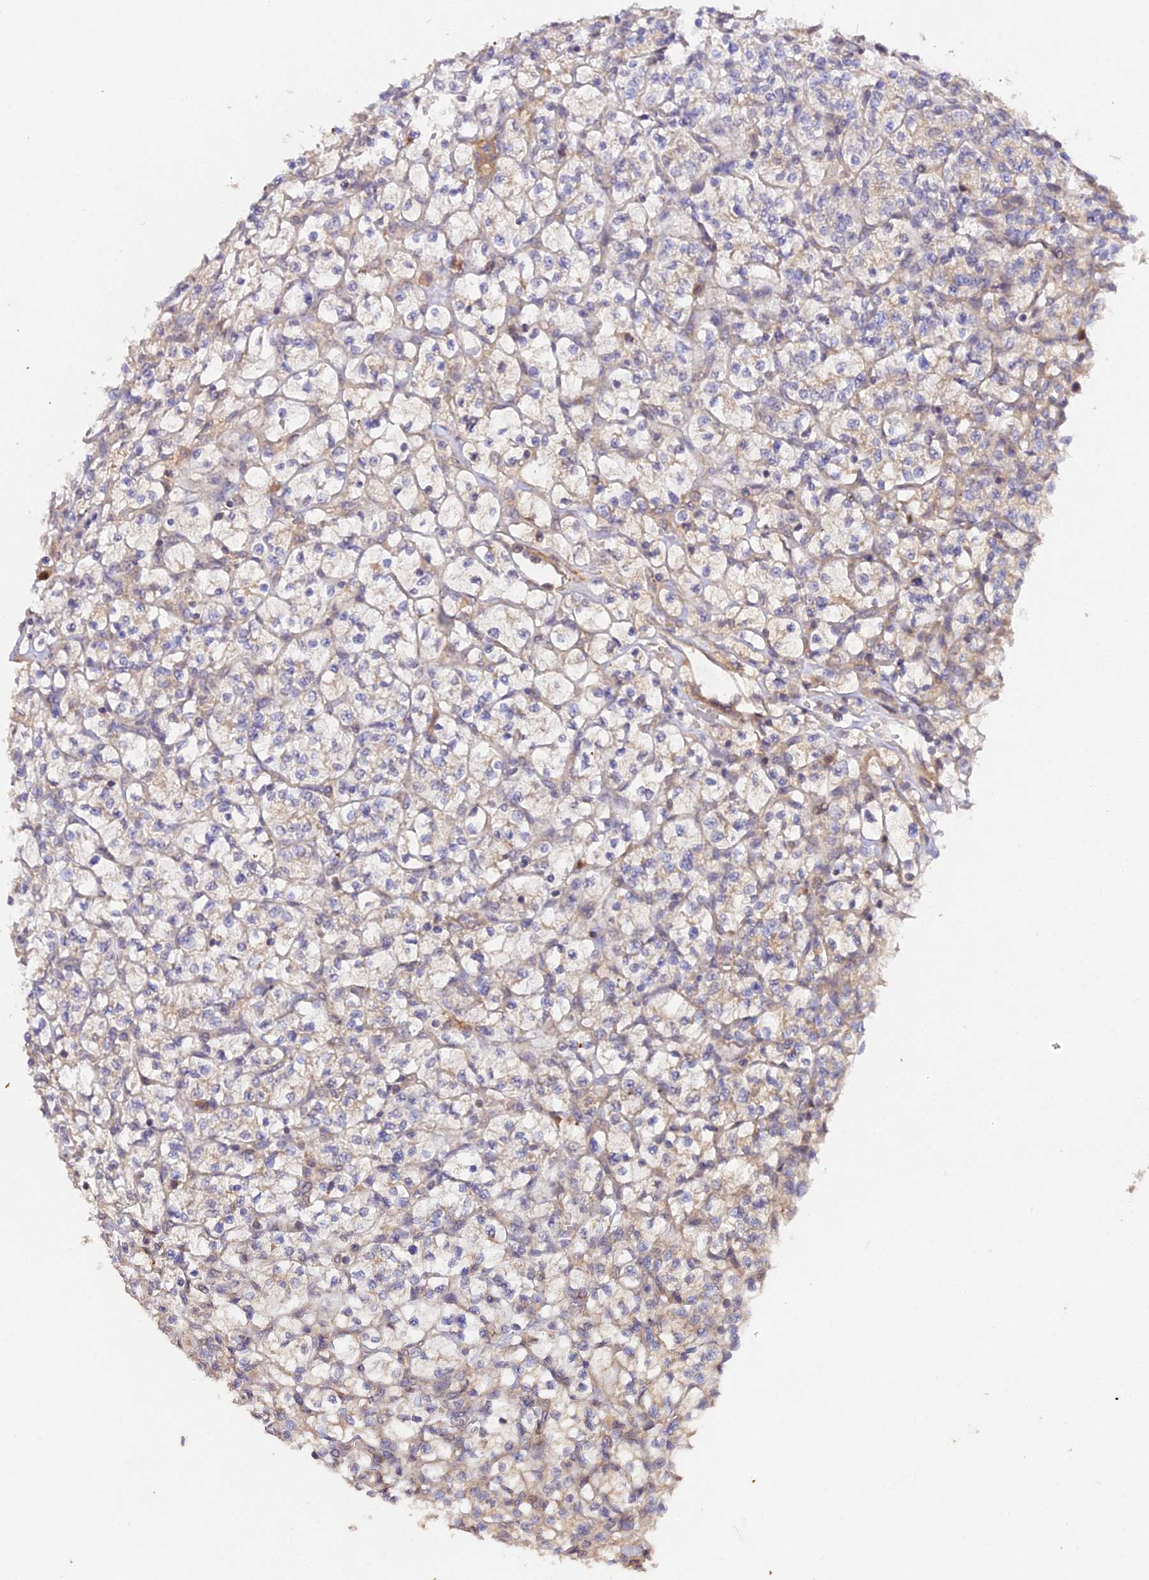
{"staining": {"intensity": "weak", "quantity": "<25%", "location": "cytoplasmic/membranous"}, "tissue": "renal cancer", "cell_type": "Tumor cells", "image_type": "cancer", "snomed": [{"axis": "morphology", "description": "Adenocarcinoma, NOS"}, {"axis": "topography", "description": "Kidney"}], "caption": "An image of renal cancer stained for a protein exhibits no brown staining in tumor cells.", "gene": "TRIM26", "patient": {"sex": "female", "age": 64}}